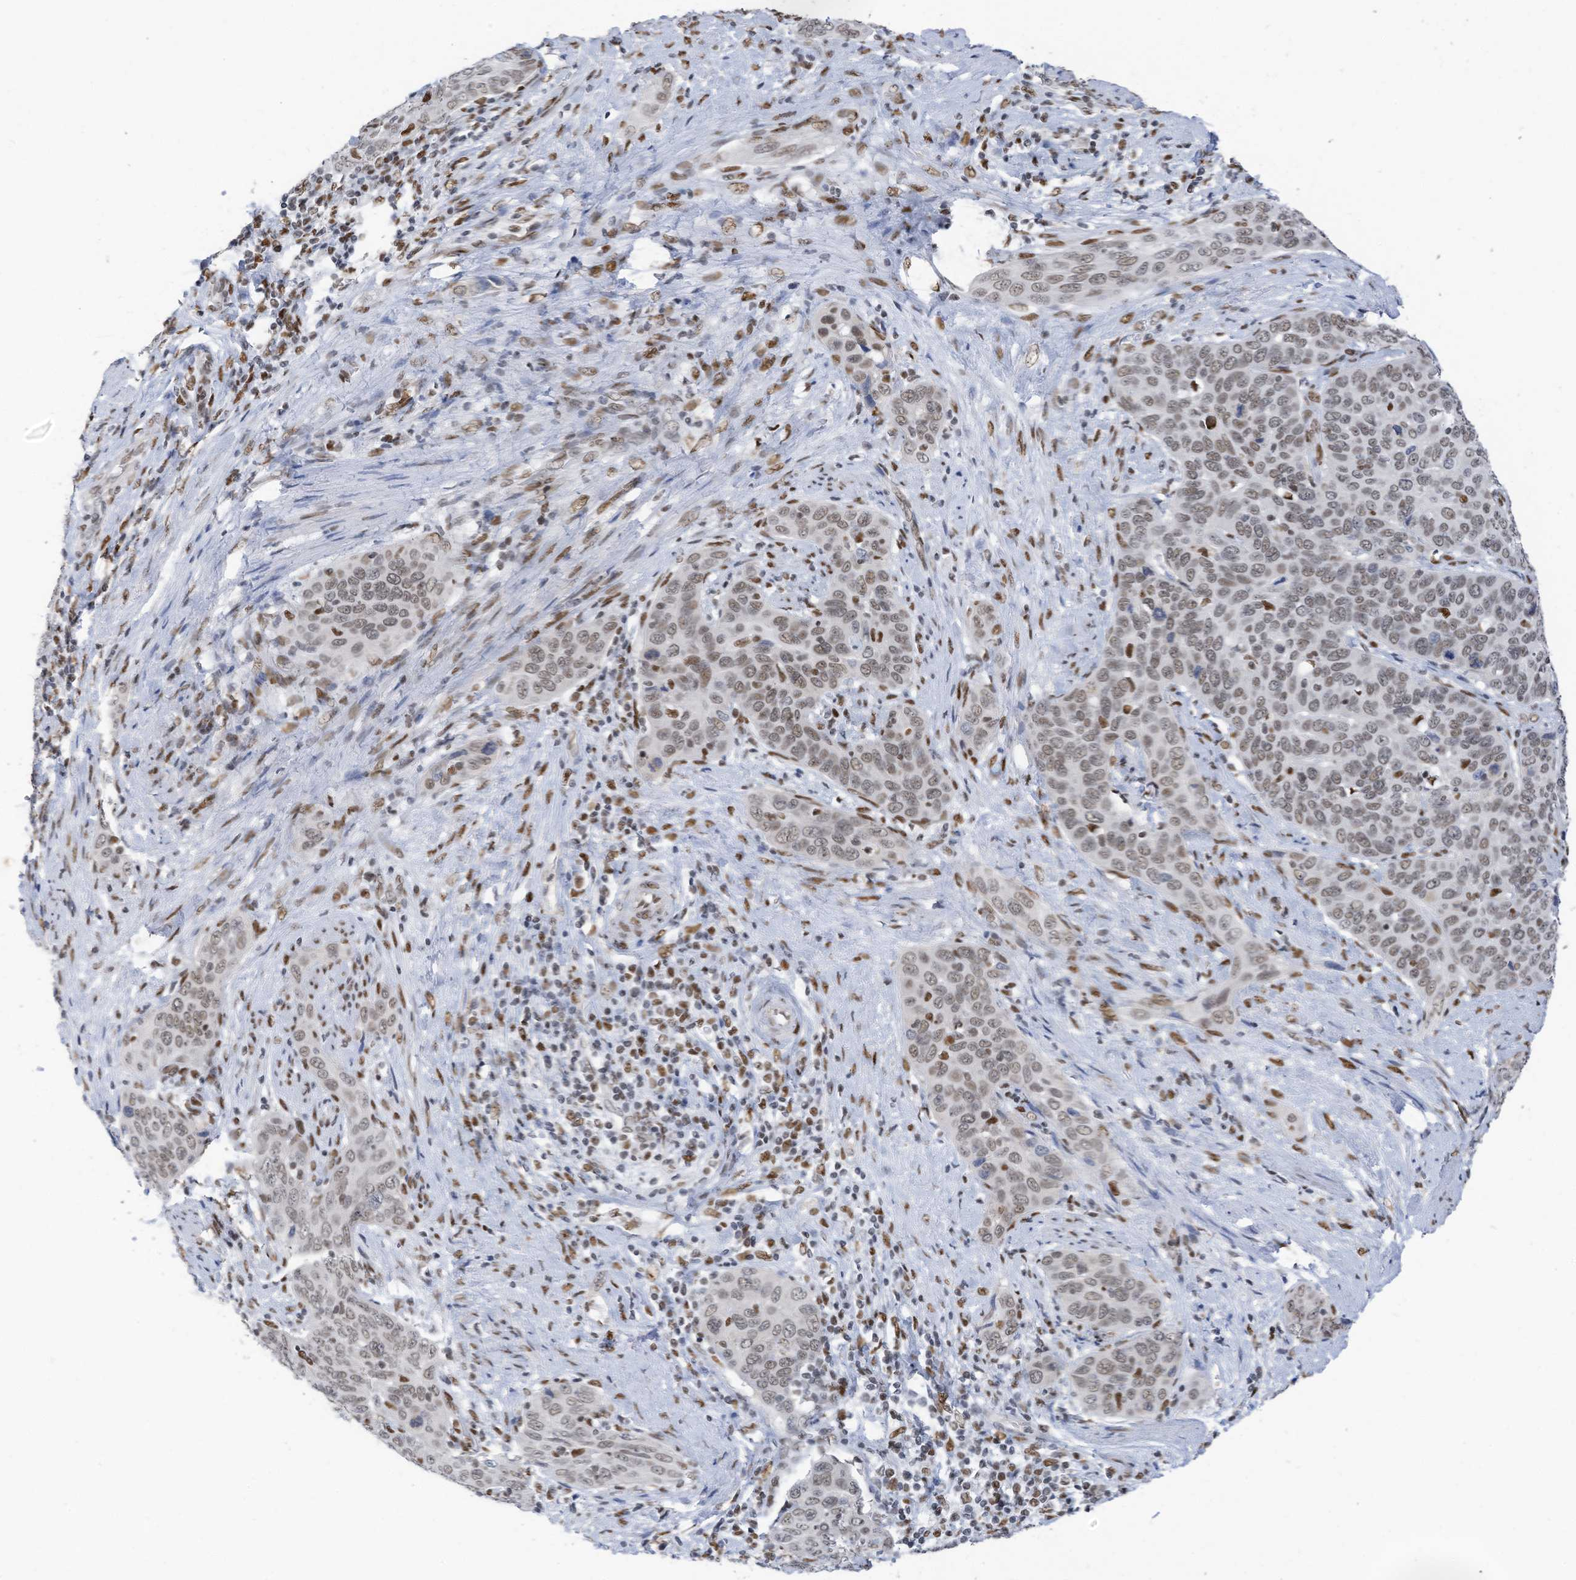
{"staining": {"intensity": "weak", "quantity": ">75%", "location": "nuclear"}, "tissue": "cervical cancer", "cell_type": "Tumor cells", "image_type": "cancer", "snomed": [{"axis": "morphology", "description": "Squamous cell carcinoma, NOS"}, {"axis": "topography", "description": "Cervix"}], "caption": "Immunohistochemistry (IHC) histopathology image of neoplastic tissue: human cervical squamous cell carcinoma stained using immunohistochemistry shows low levels of weak protein expression localized specifically in the nuclear of tumor cells, appearing as a nuclear brown color.", "gene": "KHSRP", "patient": {"sex": "female", "age": 60}}